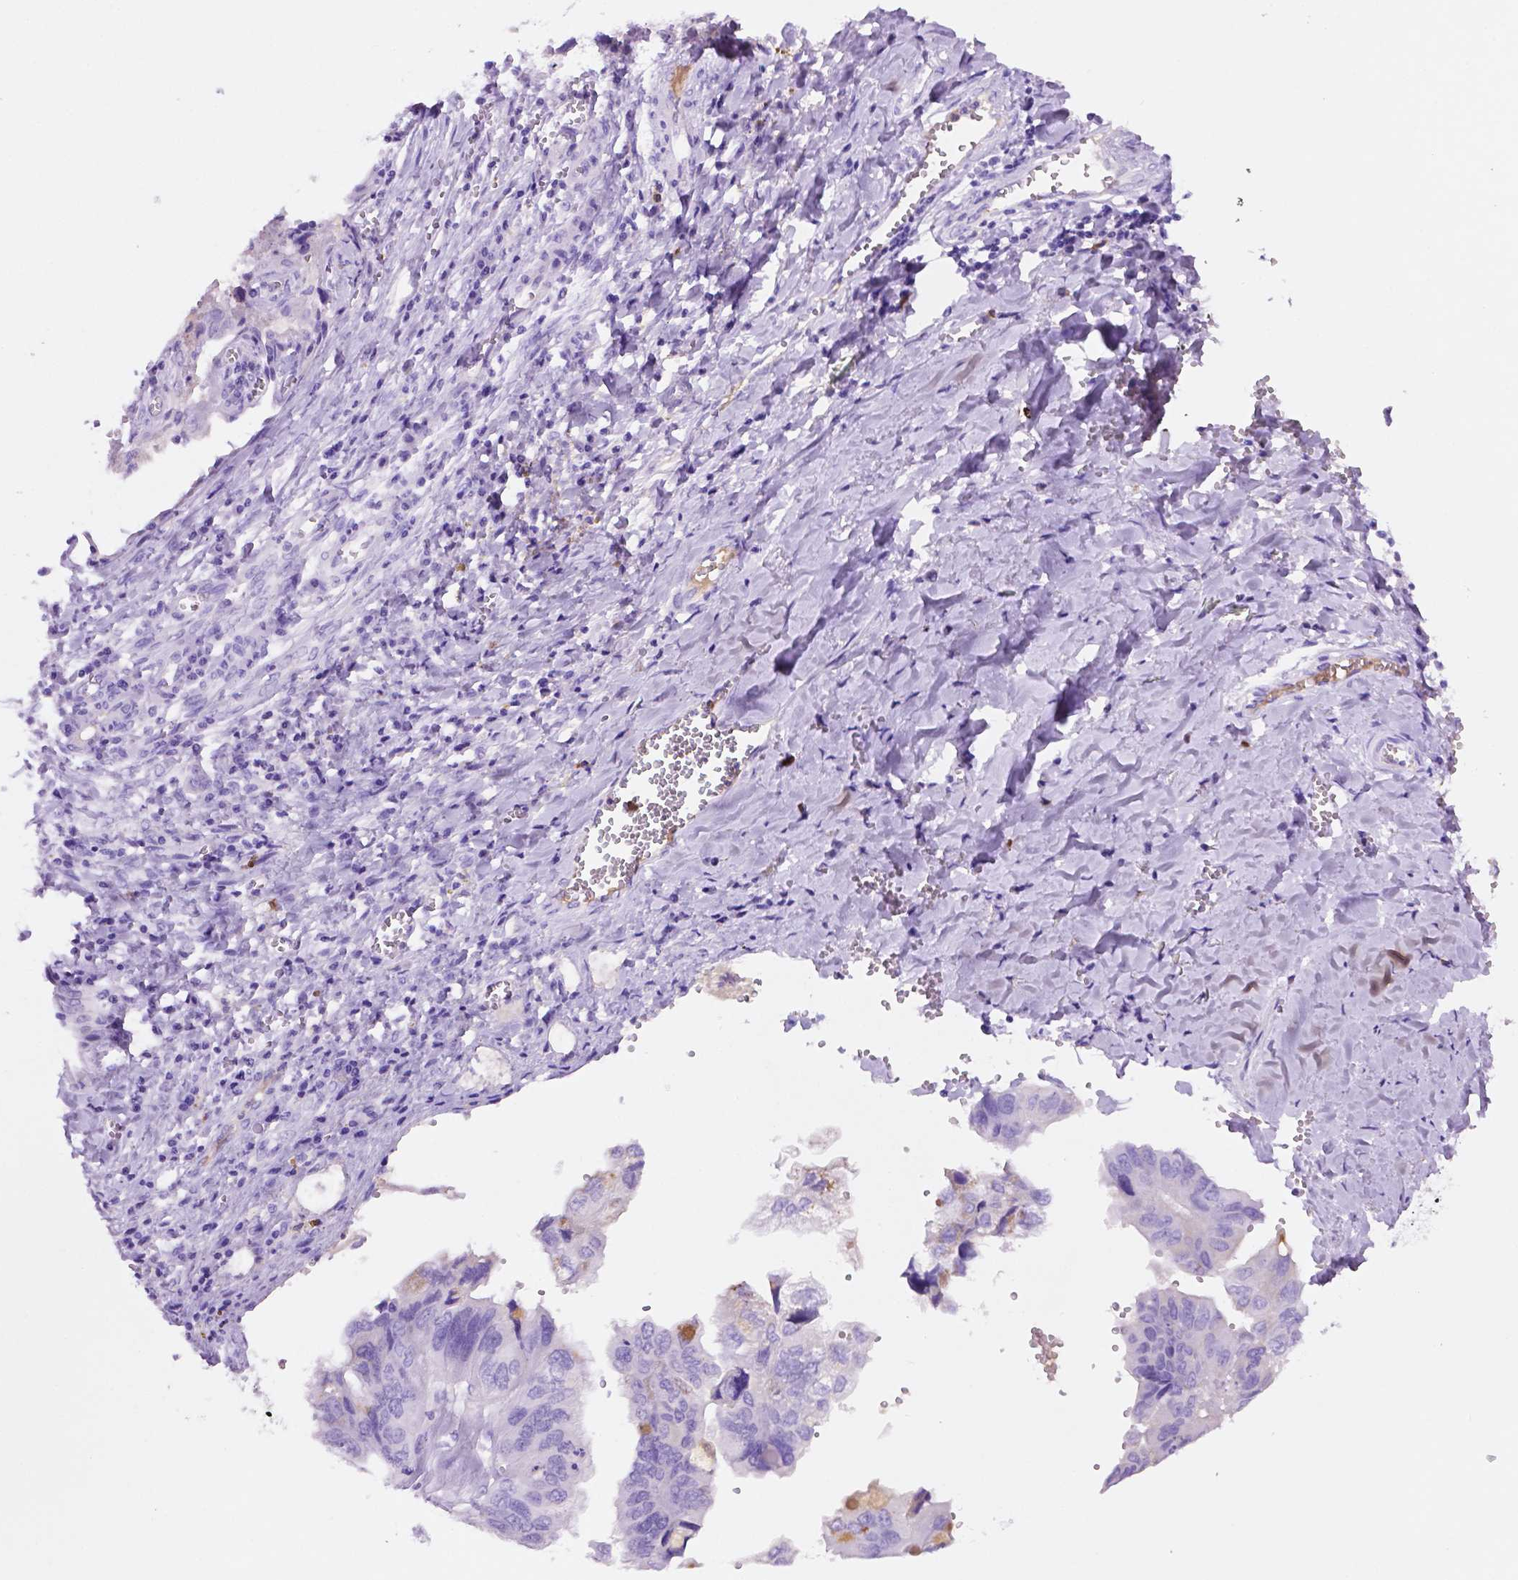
{"staining": {"intensity": "negative", "quantity": "none", "location": "none"}, "tissue": "ovarian cancer", "cell_type": "Tumor cells", "image_type": "cancer", "snomed": [{"axis": "morphology", "description": "Cystadenocarcinoma, serous, NOS"}, {"axis": "topography", "description": "Ovary"}], "caption": "The image reveals no significant staining in tumor cells of ovarian cancer (serous cystadenocarcinoma). (DAB (3,3'-diaminobenzidine) immunohistochemistry (IHC) with hematoxylin counter stain).", "gene": "FOXB2", "patient": {"sex": "female", "age": 79}}